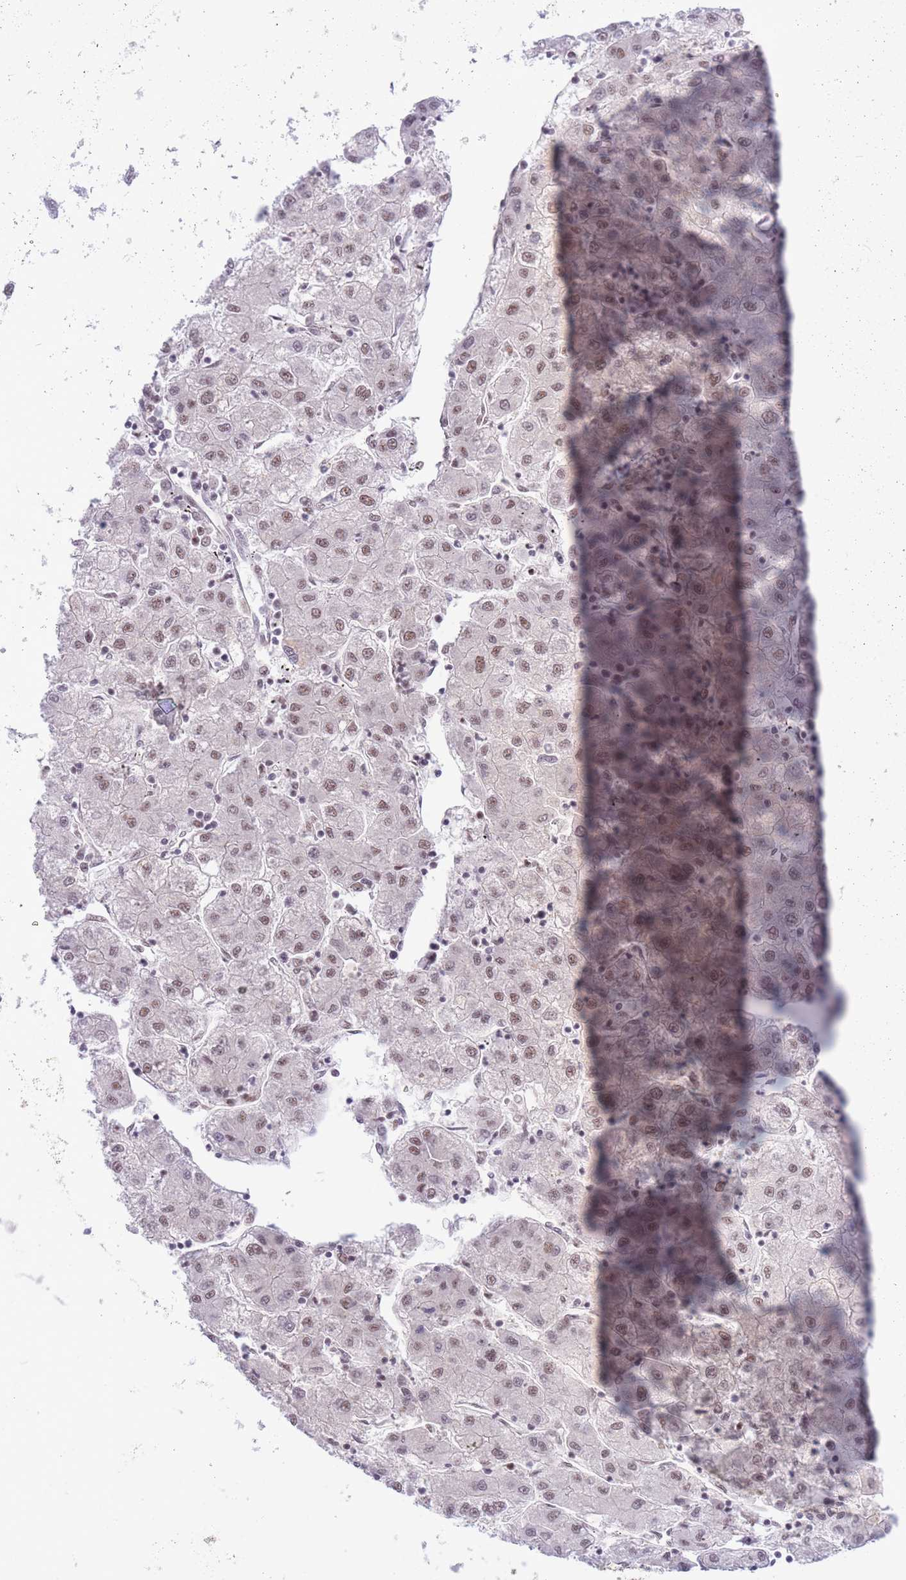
{"staining": {"intensity": "weak", "quantity": "25%-75%", "location": "cytoplasmic/membranous,nuclear"}, "tissue": "liver cancer", "cell_type": "Tumor cells", "image_type": "cancer", "snomed": [{"axis": "morphology", "description": "Carcinoma, Hepatocellular, NOS"}, {"axis": "topography", "description": "Liver"}], "caption": "Tumor cells show low levels of weak cytoplasmic/membranous and nuclear positivity in approximately 25%-75% of cells in liver hepatocellular carcinoma.", "gene": "CYP2B6", "patient": {"sex": "male", "age": 72}}